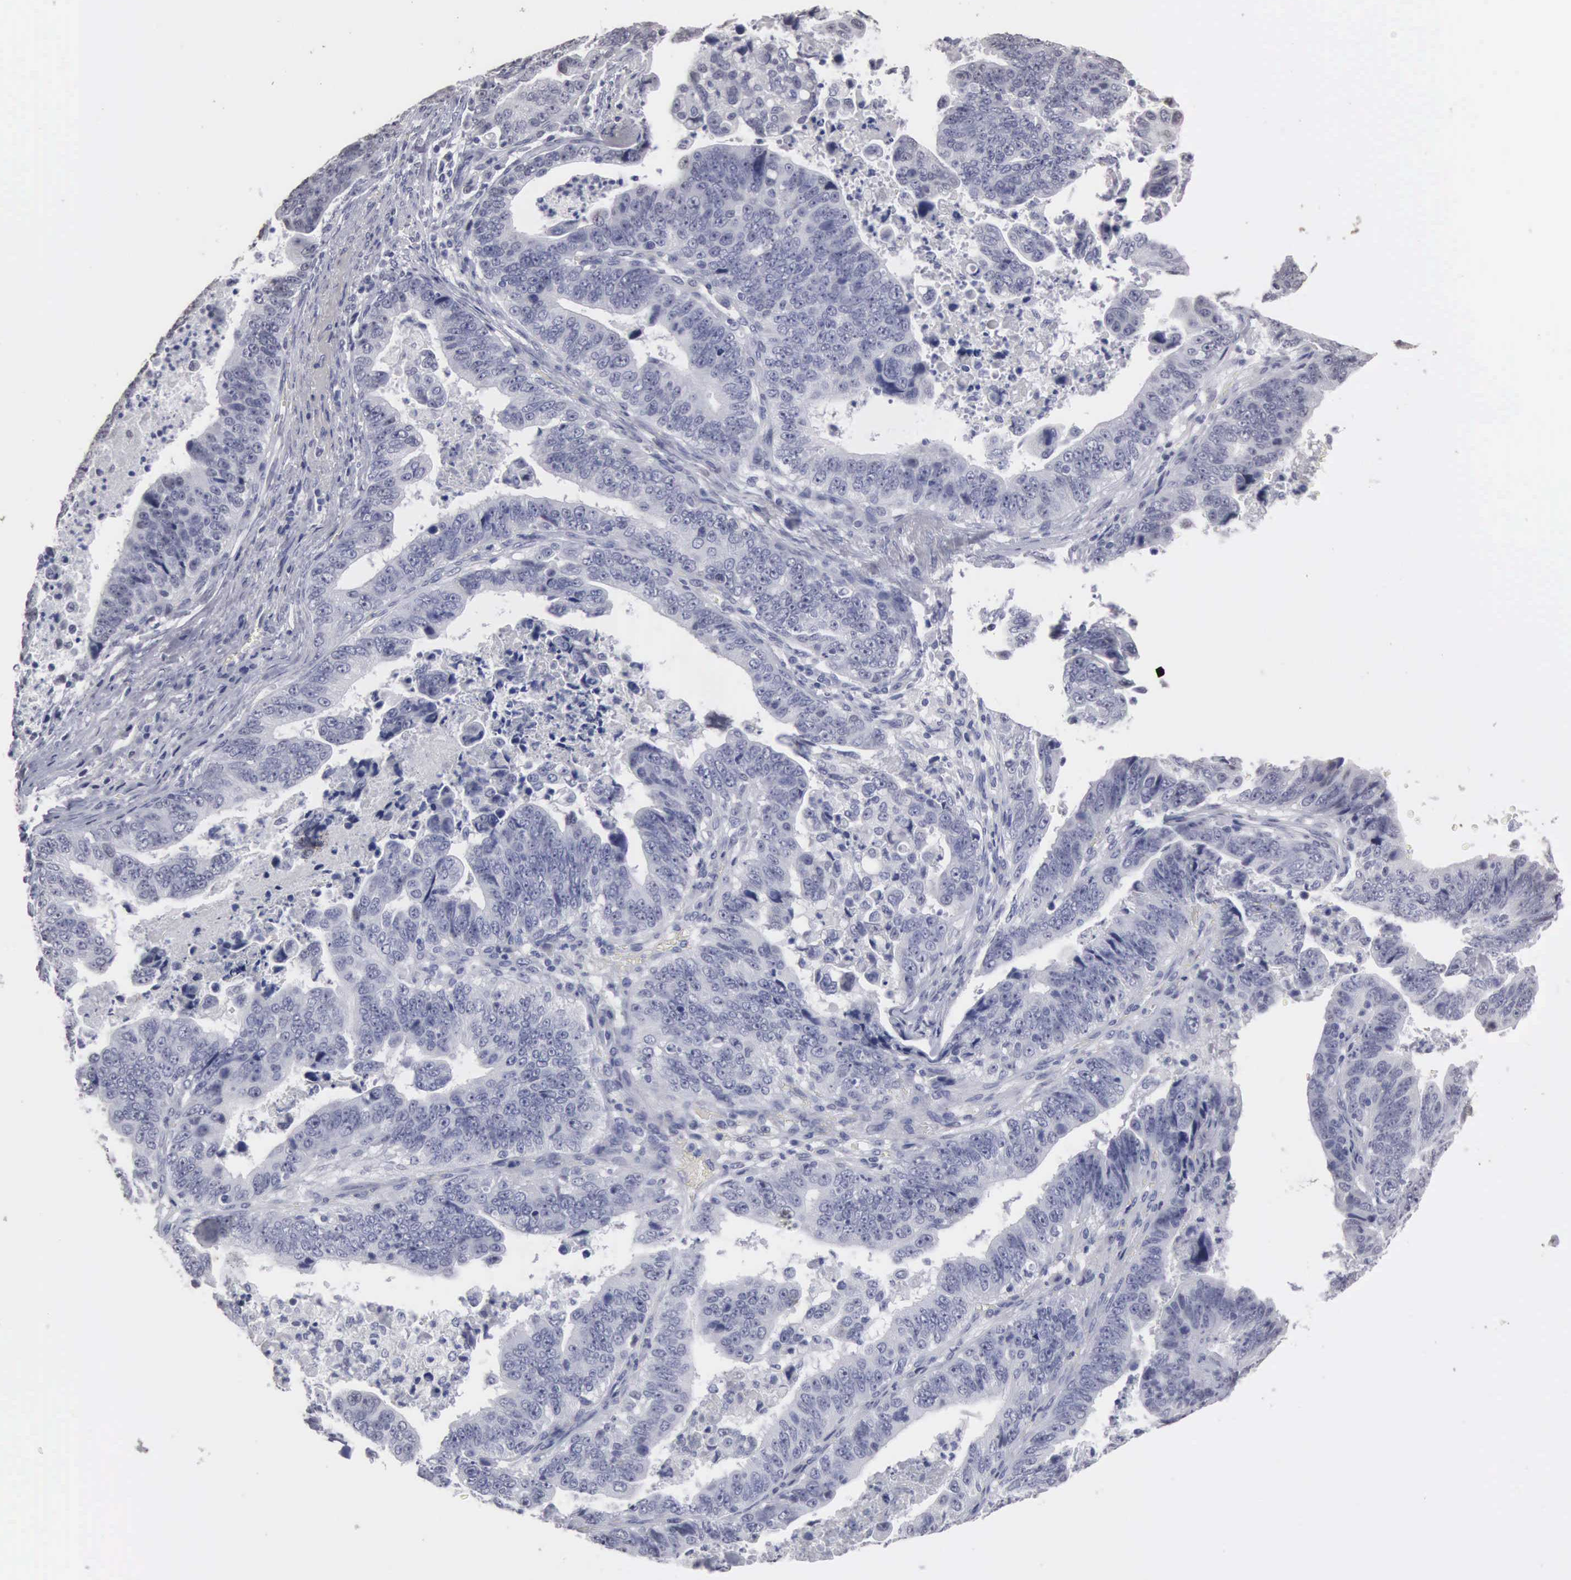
{"staining": {"intensity": "negative", "quantity": "none", "location": "none"}, "tissue": "stomach cancer", "cell_type": "Tumor cells", "image_type": "cancer", "snomed": [{"axis": "morphology", "description": "Adenocarcinoma, NOS"}, {"axis": "topography", "description": "Stomach, upper"}], "caption": "Histopathology image shows no significant protein positivity in tumor cells of stomach cancer.", "gene": "UPB1", "patient": {"sex": "female", "age": 50}}